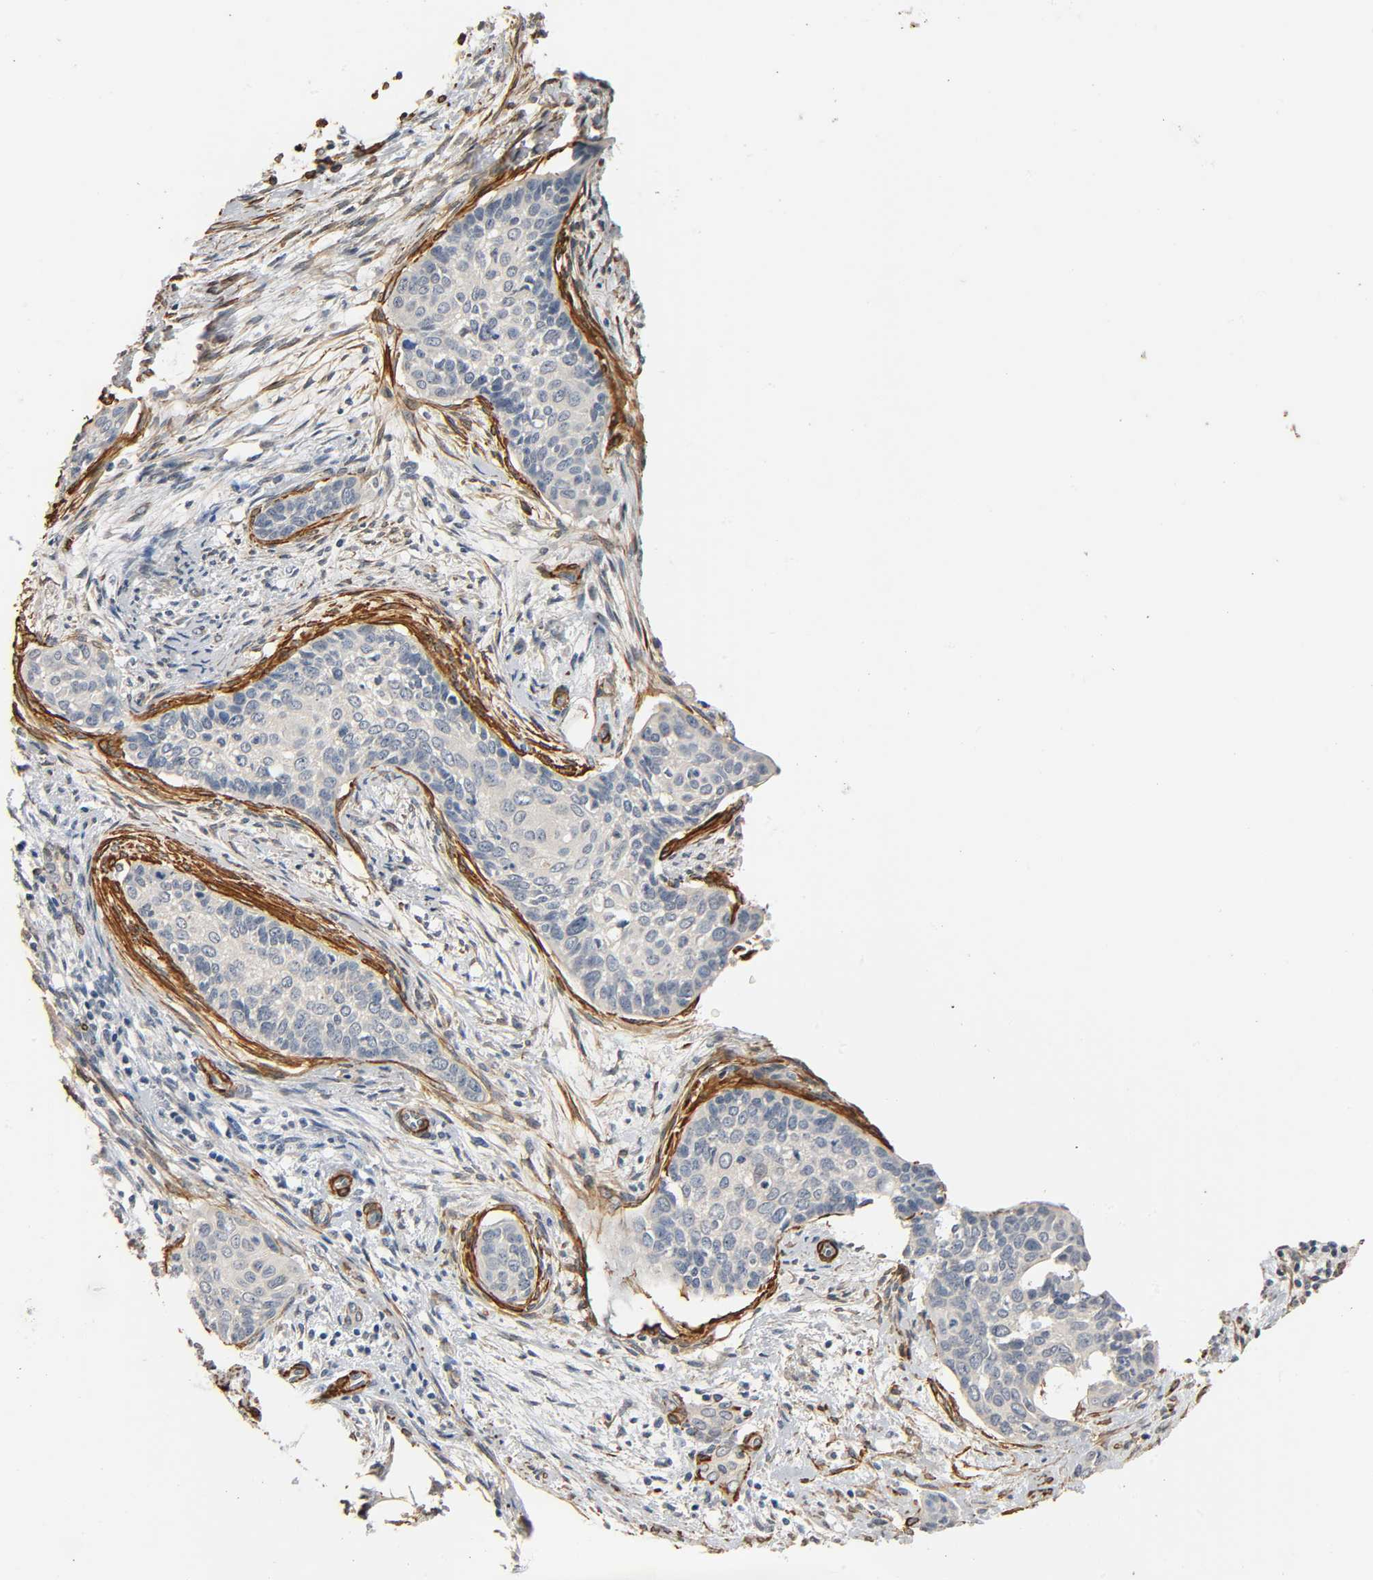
{"staining": {"intensity": "negative", "quantity": "none", "location": "none"}, "tissue": "cervical cancer", "cell_type": "Tumor cells", "image_type": "cancer", "snomed": [{"axis": "morphology", "description": "Squamous cell carcinoma, NOS"}, {"axis": "topography", "description": "Cervix"}], "caption": "Tumor cells show no significant expression in cervical cancer (squamous cell carcinoma).", "gene": "GSTA3", "patient": {"sex": "female", "age": 33}}